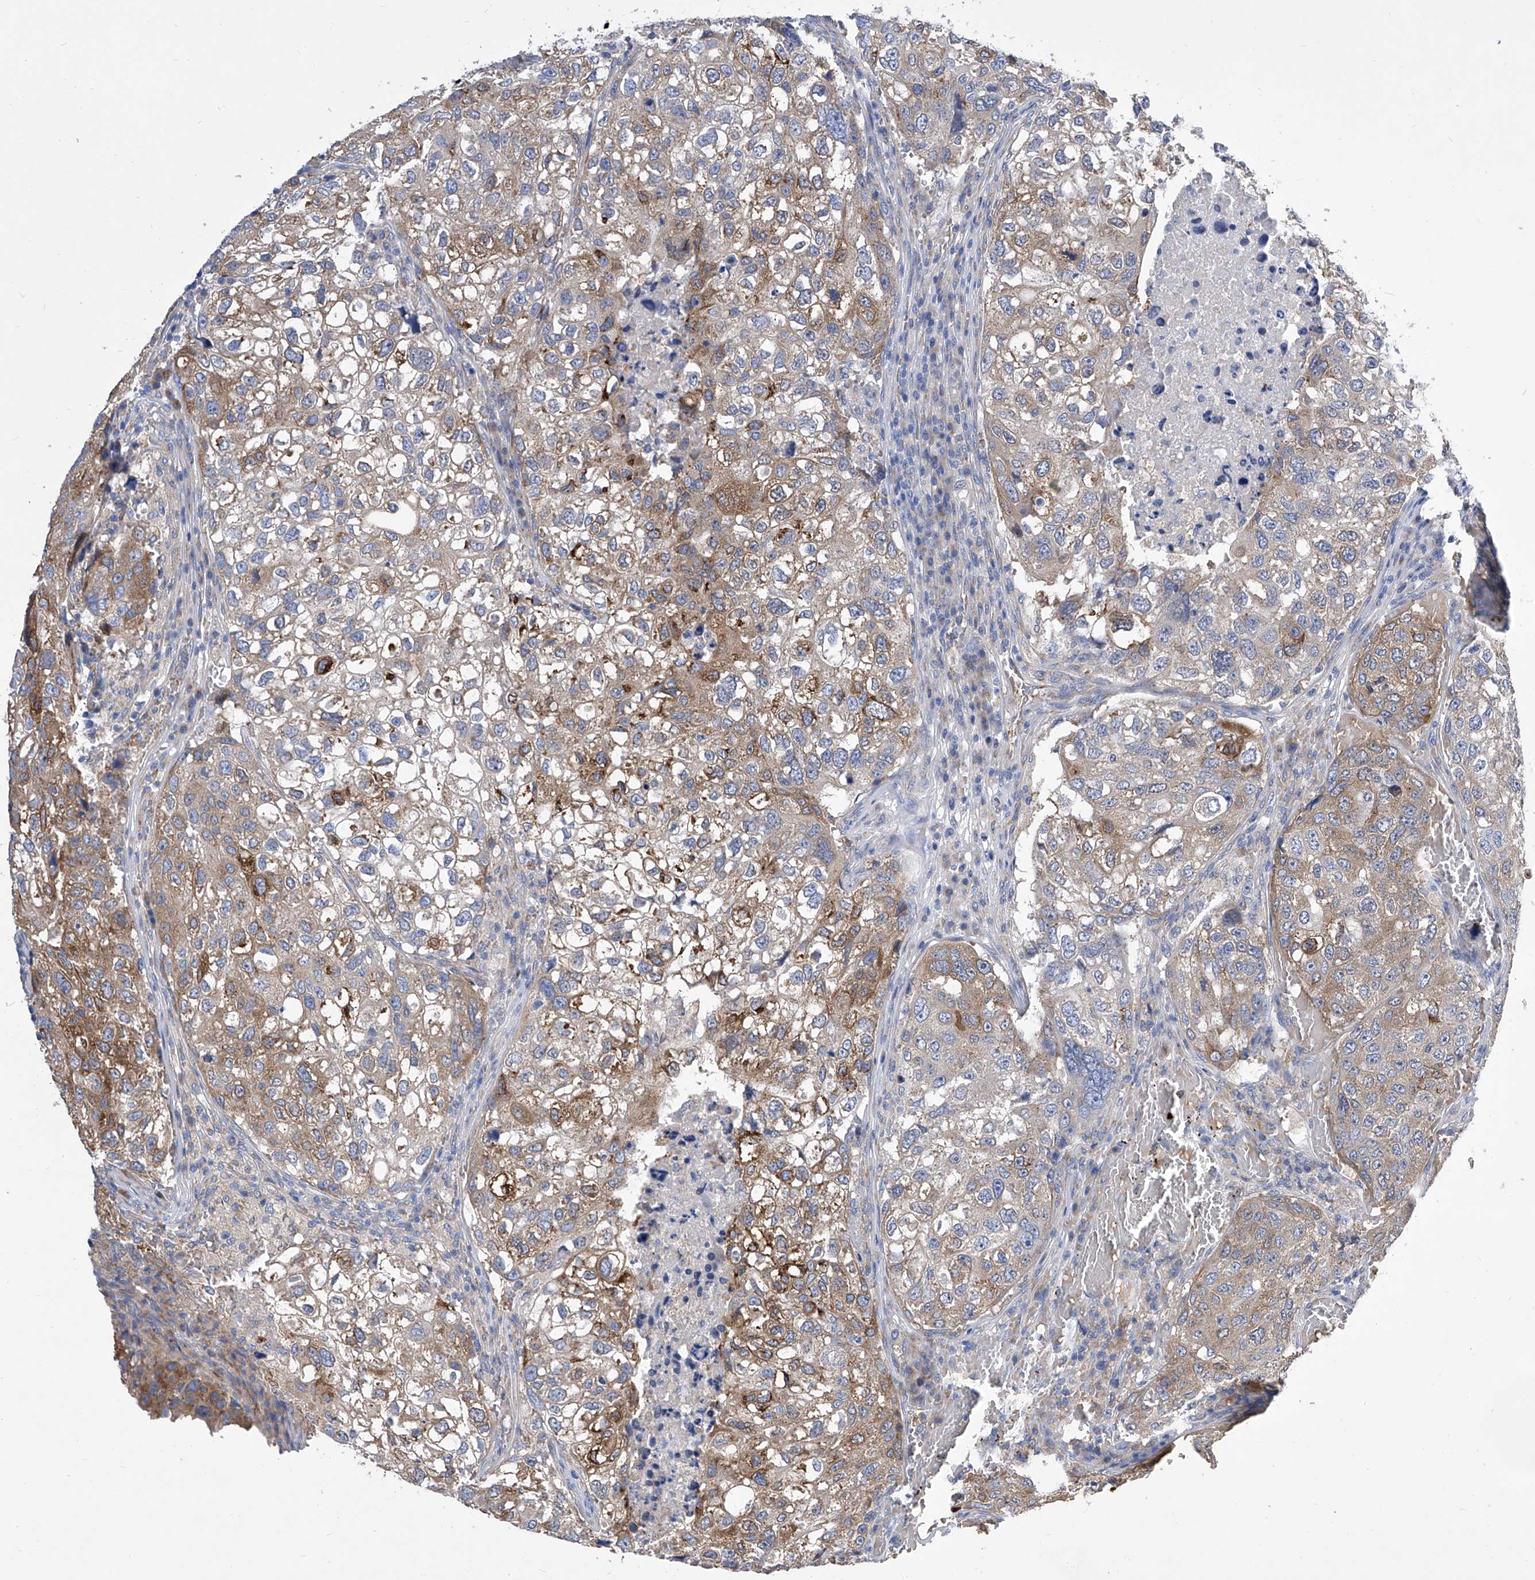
{"staining": {"intensity": "moderate", "quantity": "25%-75%", "location": "cytoplasmic/membranous"}, "tissue": "urothelial cancer", "cell_type": "Tumor cells", "image_type": "cancer", "snomed": [{"axis": "morphology", "description": "Urothelial carcinoma, High grade"}, {"axis": "topography", "description": "Lymph node"}, {"axis": "topography", "description": "Urinary bladder"}], "caption": "Immunohistochemistry image of human urothelial cancer stained for a protein (brown), which demonstrates medium levels of moderate cytoplasmic/membranous staining in about 25%-75% of tumor cells.", "gene": "TJAP1", "patient": {"sex": "male", "age": 51}}